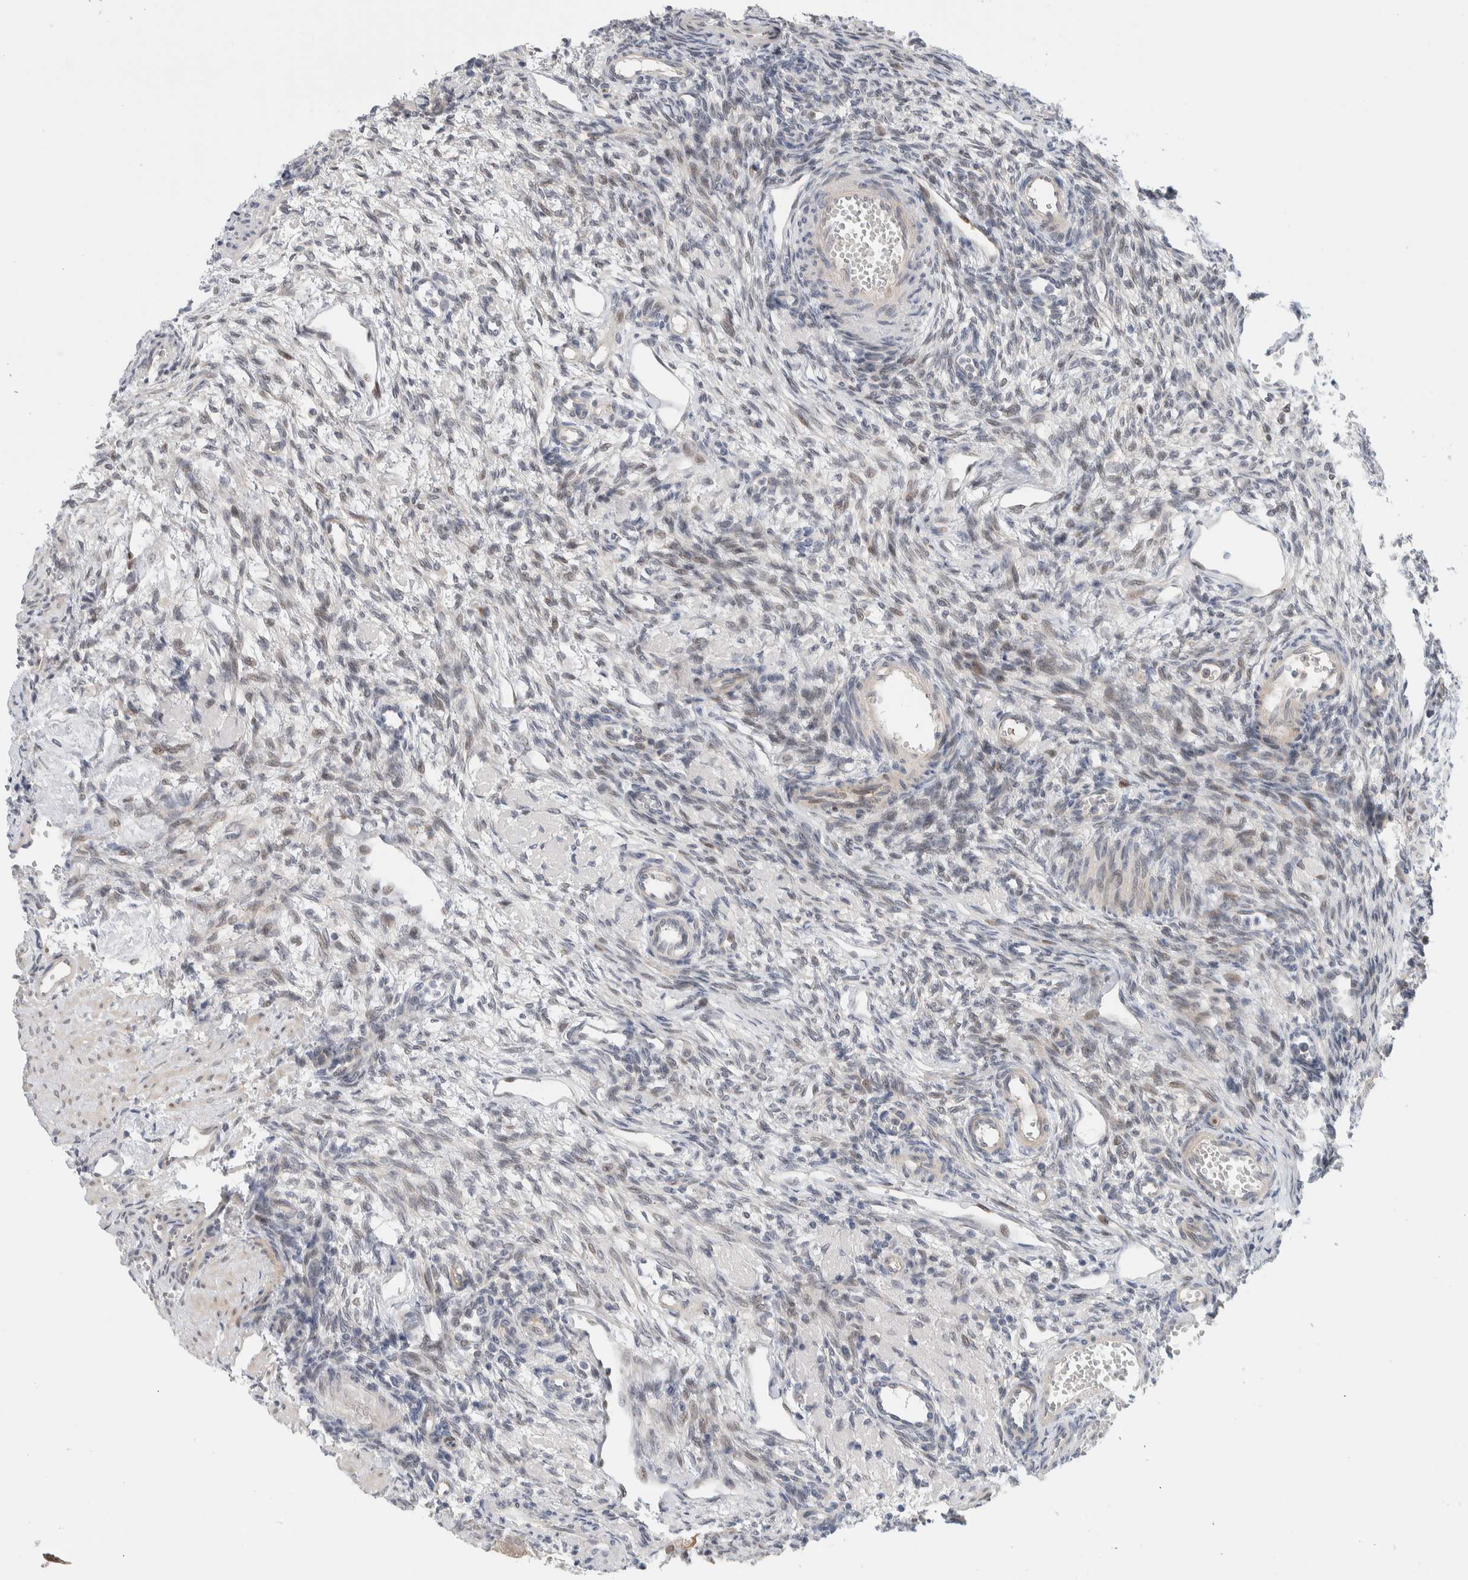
{"staining": {"intensity": "negative", "quantity": "none", "location": "none"}, "tissue": "ovary", "cell_type": "Ovarian stroma cells", "image_type": "normal", "snomed": [{"axis": "morphology", "description": "Normal tissue, NOS"}, {"axis": "topography", "description": "Ovary"}], "caption": "Immunohistochemistry (IHC) histopathology image of normal ovary: human ovary stained with DAB shows no significant protein positivity in ovarian stroma cells. (DAB immunohistochemistry visualized using brightfield microscopy, high magnification).", "gene": "NCR3LG1", "patient": {"sex": "female", "age": 33}}